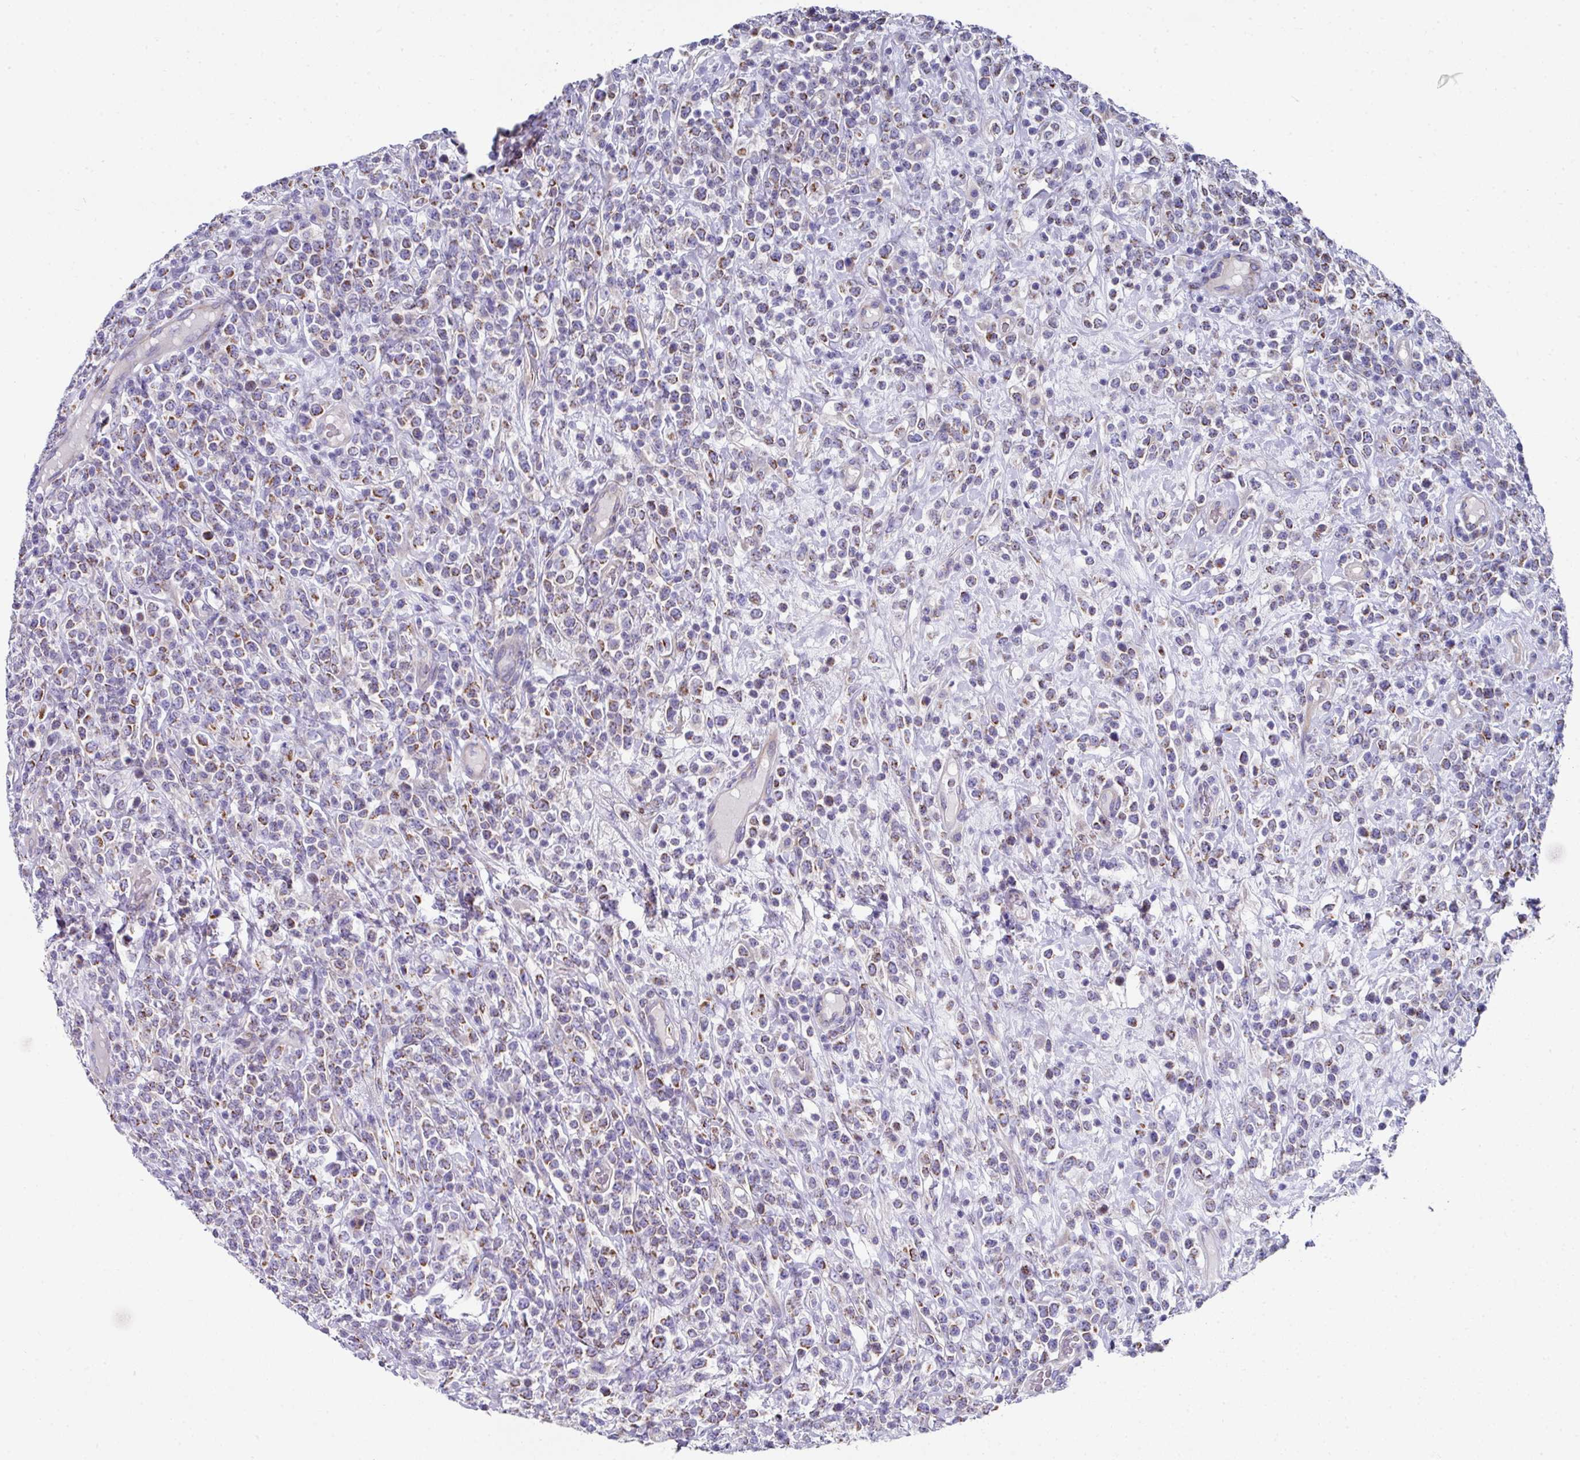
{"staining": {"intensity": "moderate", "quantity": ">75%", "location": "cytoplasmic/membranous"}, "tissue": "lymphoma", "cell_type": "Tumor cells", "image_type": "cancer", "snomed": [{"axis": "morphology", "description": "Malignant lymphoma, non-Hodgkin's type, High grade"}, {"axis": "topography", "description": "Colon"}], "caption": "This micrograph shows immunohistochemistry (IHC) staining of lymphoma, with medium moderate cytoplasmic/membranous expression in about >75% of tumor cells.", "gene": "CLDN1", "patient": {"sex": "female", "age": 53}}